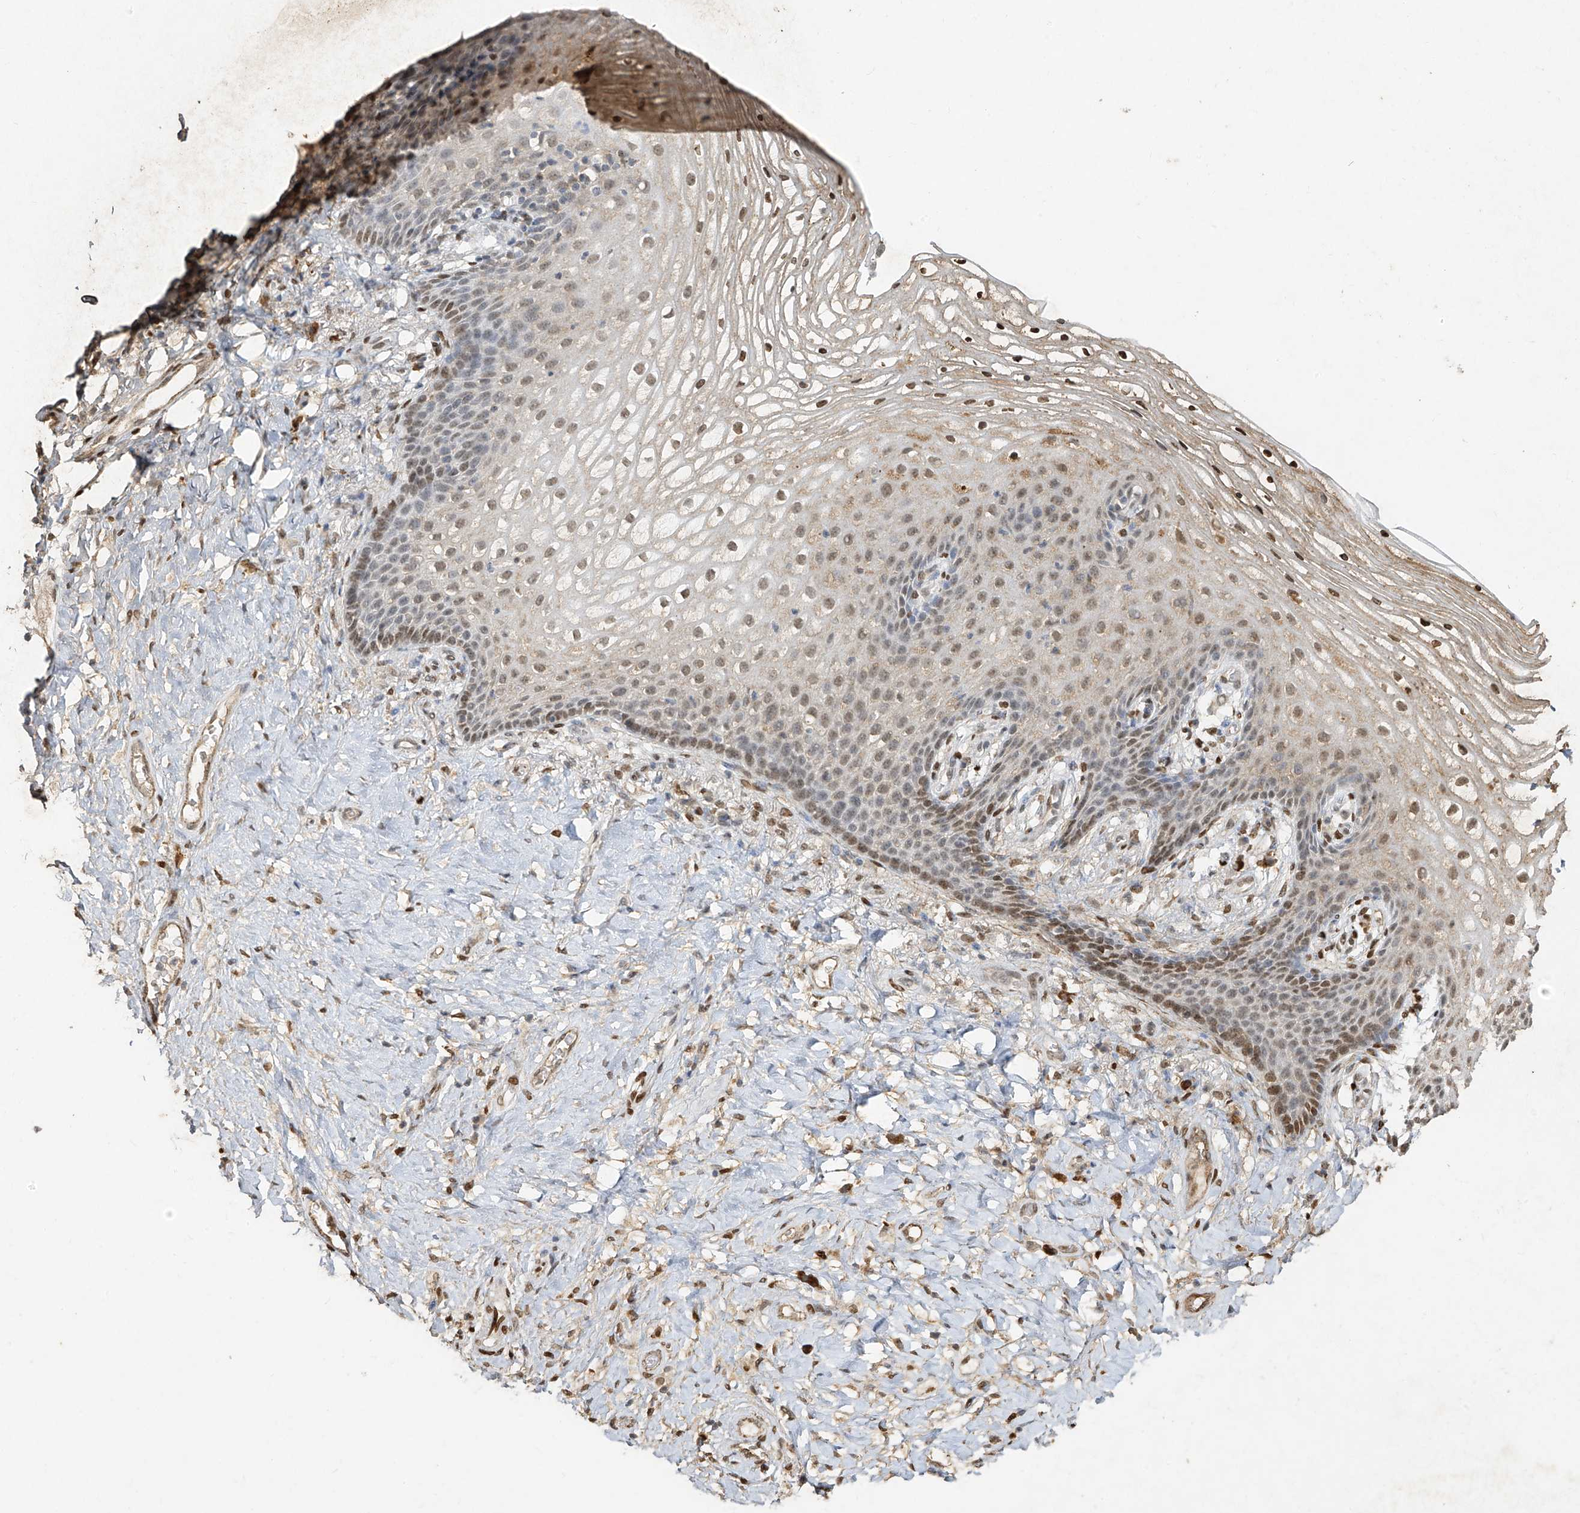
{"staining": {"intensity": "moderate", "quantity": "25%-75%", "location": "nuclear"}, "tissue": "vagina", "cell_type": "Squamous epithelial cells", "image_type": "normal", "snomed": [{"axis": "morphology", "description": "Normal tissue, NOS"}, {"axis": "topography", "description": "Vagina"}], "caption": "High-magnification brightfield microscopy of unremarkable vagina stained with DAB (3,3'-diaminobenzidine) (brown) and counterstained with hematoxylin (blue). squamous epithelial cells exhibit moderate nuclear positivity is identified in approximately25%-75% of cells. (DAB (3,3'-diaminobenzidine) = brown stain, brightfield microscopy at high magnification).", "gene": "ATRIP", "patient": {"sex": "female", "age": 60}}